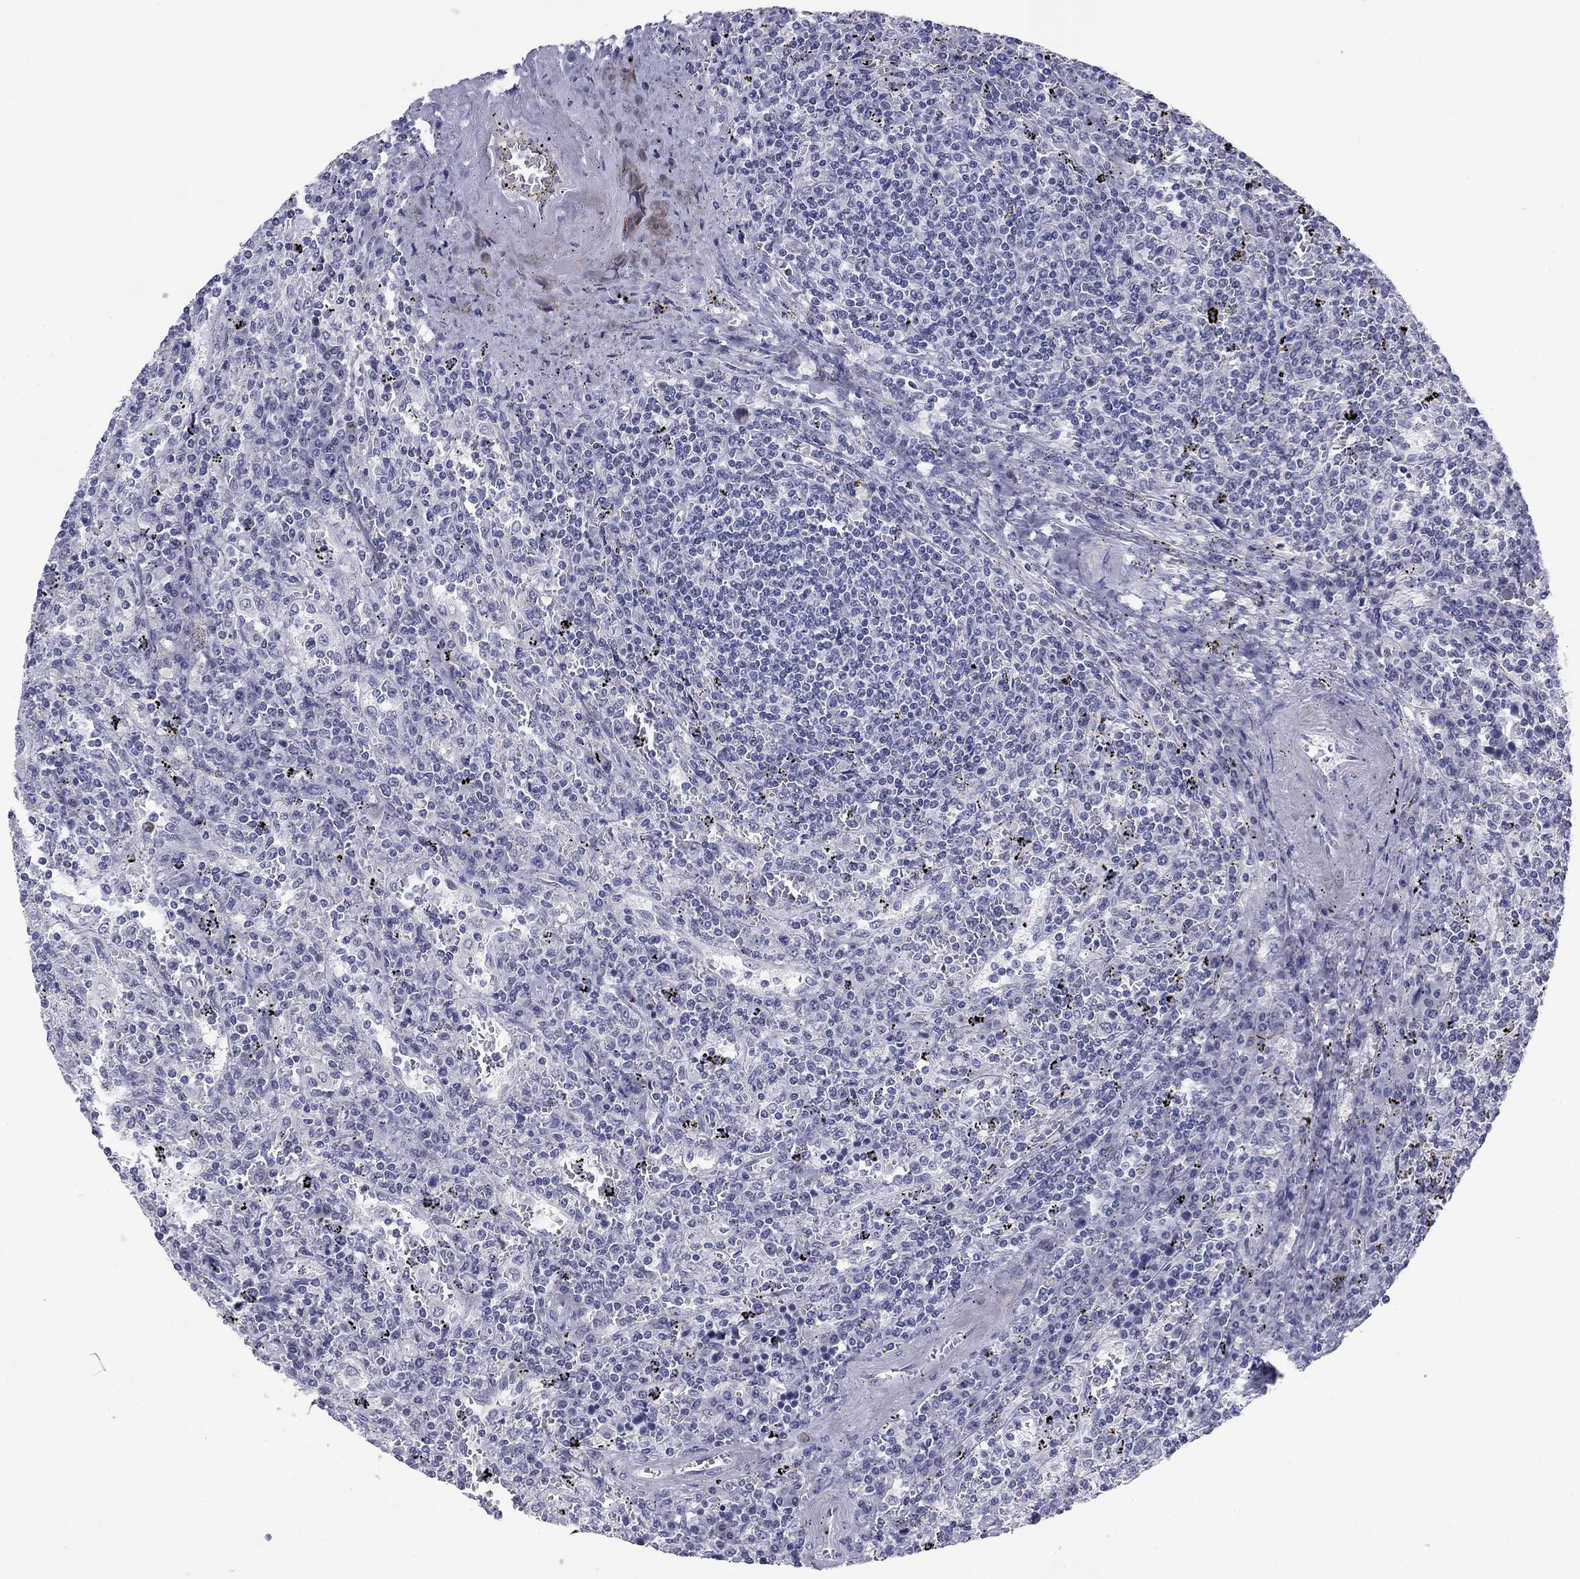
{"staining": {"intensity": "negative", "quantity": "none", "location": "none"}, "tissue": "lymphoma", "cell_type": "Tumor cells", "image_type": "cancer", "snomed": [{"axis": "morphology", "description": "Malignant lymphoma, non-Hodgkin's type, Low grade"}, {"axis": "topography", "description": "Spleen"}], "caption": "The micrograph displays no significant staining in tumor cells of malignant lymphoma, non-Hodgkin's type (low-grade).", "gene": "PRPH", "patient": {"sex": "male", "age": 62}}